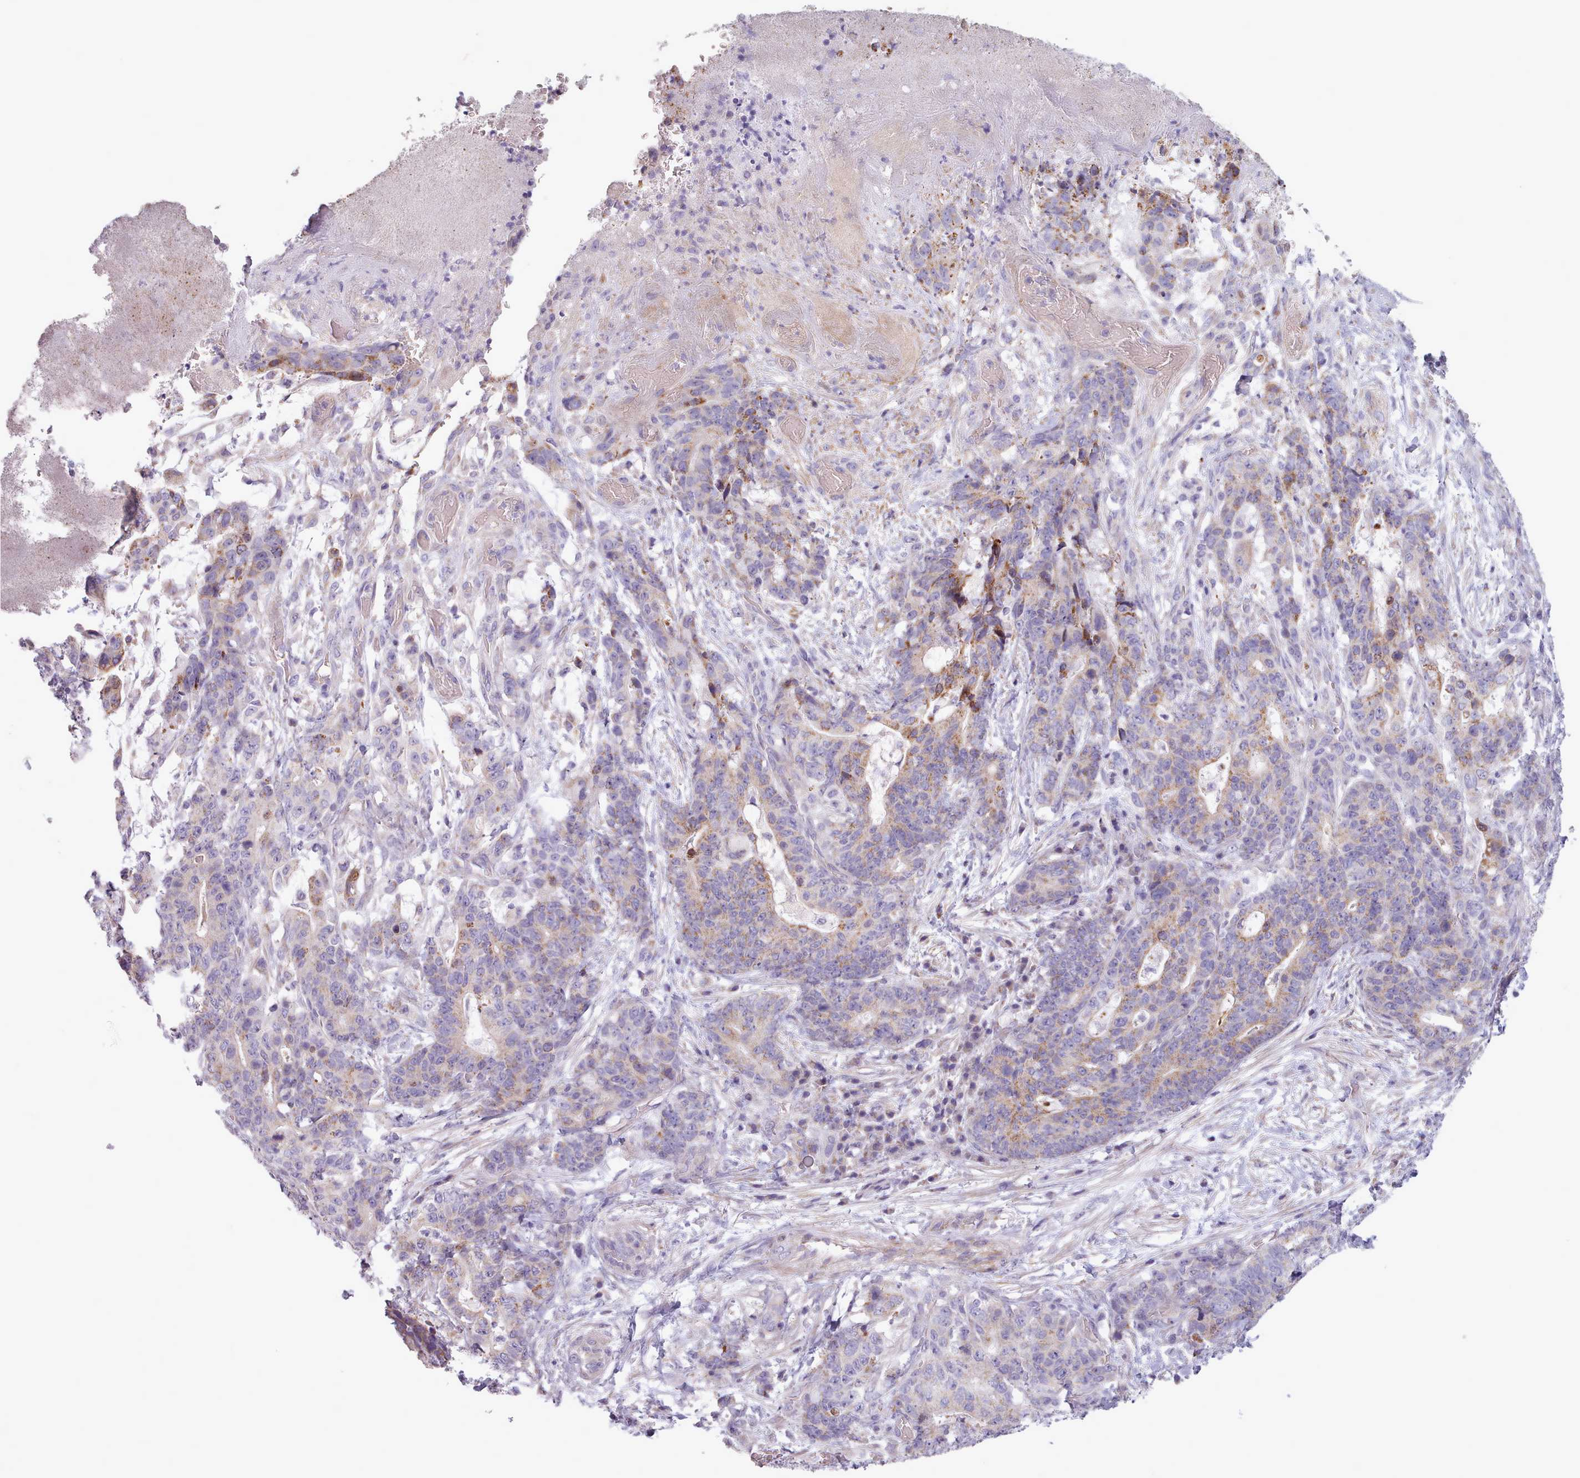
{"staining": {"intensity": "moderate", "quantity": "<25%", "location": "cytoplasmic/membranous"}, "tissue": "stomach cancer", "cell_type": "Tumor cells", "image_type": "cancer", "snomed": [{"axis": "morphology", "description": "Normal tissue, NOS"}, {"axis": "morphology", "description": "Adenocarcinoma, NOS"}, {"axis": "topography", "description": "Stomach"}], "caption": "About <25% of tumor cells in human adenocarcinoma (stomach) show moderate cytoplasmic/membranous protein expression as visualized by brown immunohistochemical staining.", "gene": "AVL9", "patient": {"sex": "female", "age": 64}}